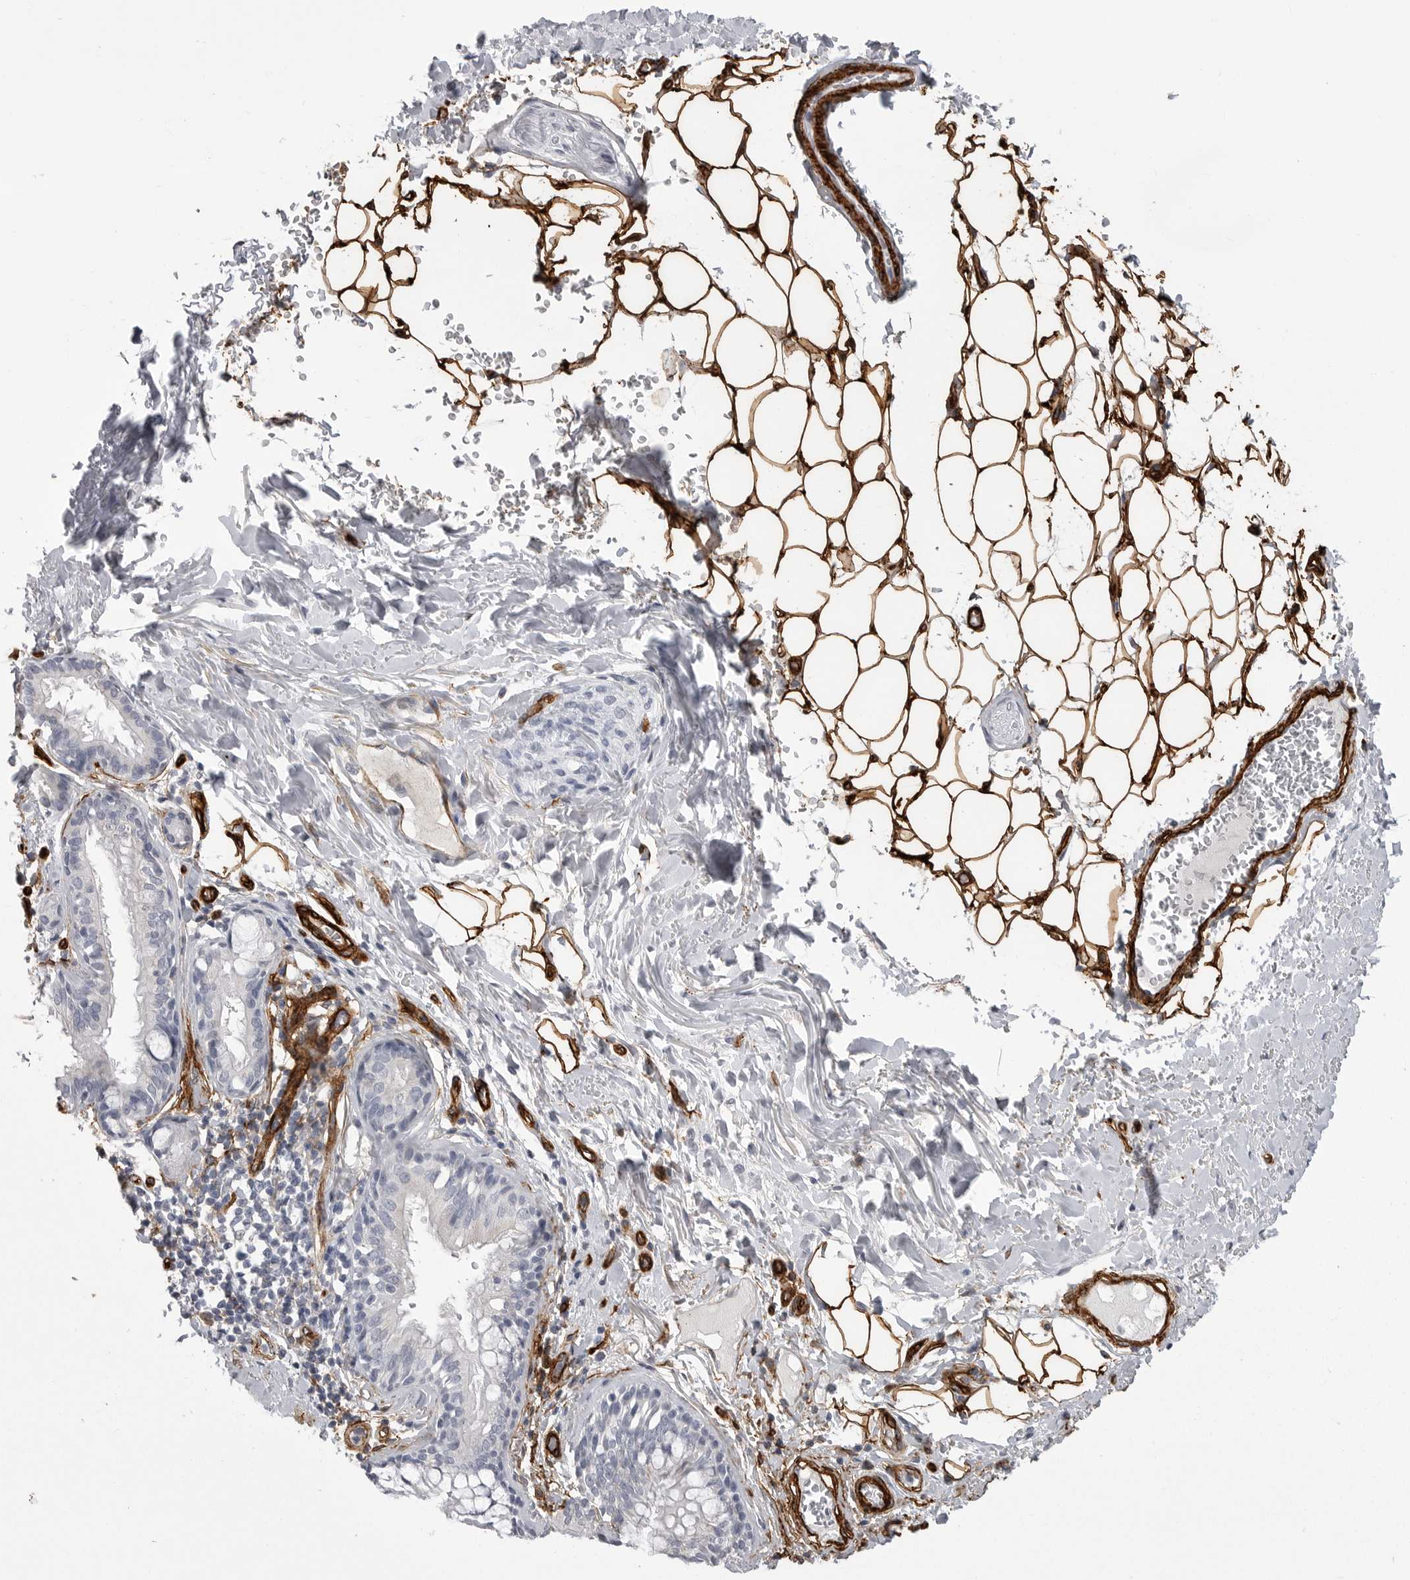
{"staining": {"intensity": "negative", "quantity": "none", "location": "none"}, "tissue": "bronchus", "cell_type": "Respiratory epithelial cells", "image_type": "normal", "snomed": [{"axis": "morphology", "description": "Normal tissue, NOS"}, {"axis": "topography", "description": "Cartilage tissue"}], "caption": "A high-resolution photomicrograph shows immunohistochemistry (IHC) staining of normal bronchus, which exhibits no significant staining in respiratory epithelial cells.", "gene": "AOC3", "patient": {"sex": "female", "age": 63}}